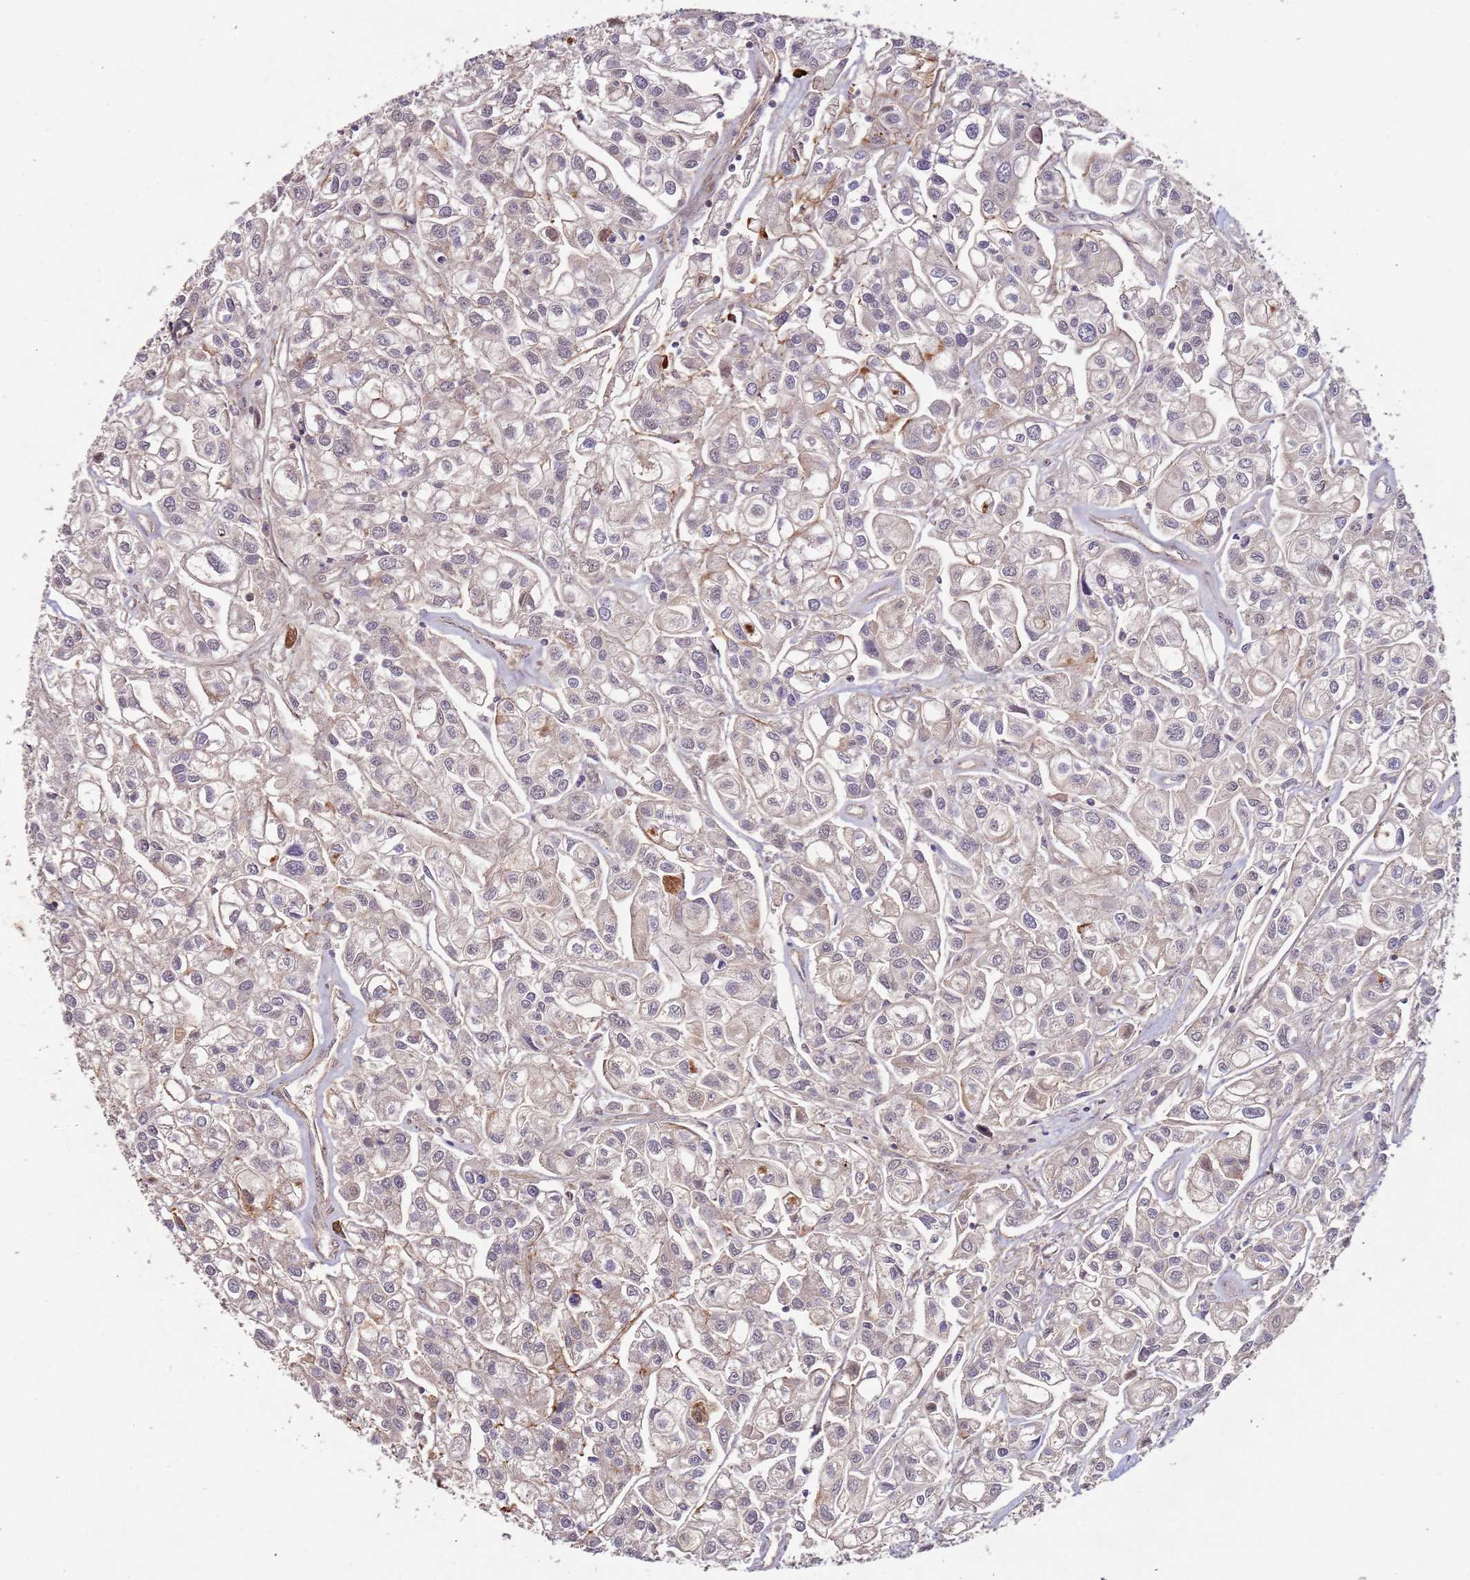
{"staining": {"intensity": "weak", "quantity": "<25%", "location": "cytoplasmic/membranous"}, "tissue": "urothelial cancer", "cell_type": "Tumor cells", "image_type": "cancer", "snomed": [{"axis": "morphology", "description": "Urothelial carcinoma, High grade"}, {"axis": "topography", "description": "Urinary bladder"}], "caption": "Immunohistochemistry of high-grade urothelial carcinoma demonstrates no staining in tumor cells. The staining was performed using DAB (3,3'-diaminobenzidine) to visualize the protein expression in brown, while the nuclei were stained in blue with hematoxylin (Magnification: 20x).", "gene": "KANSL1L", "patient": {"sex": "male", "age": 67}}